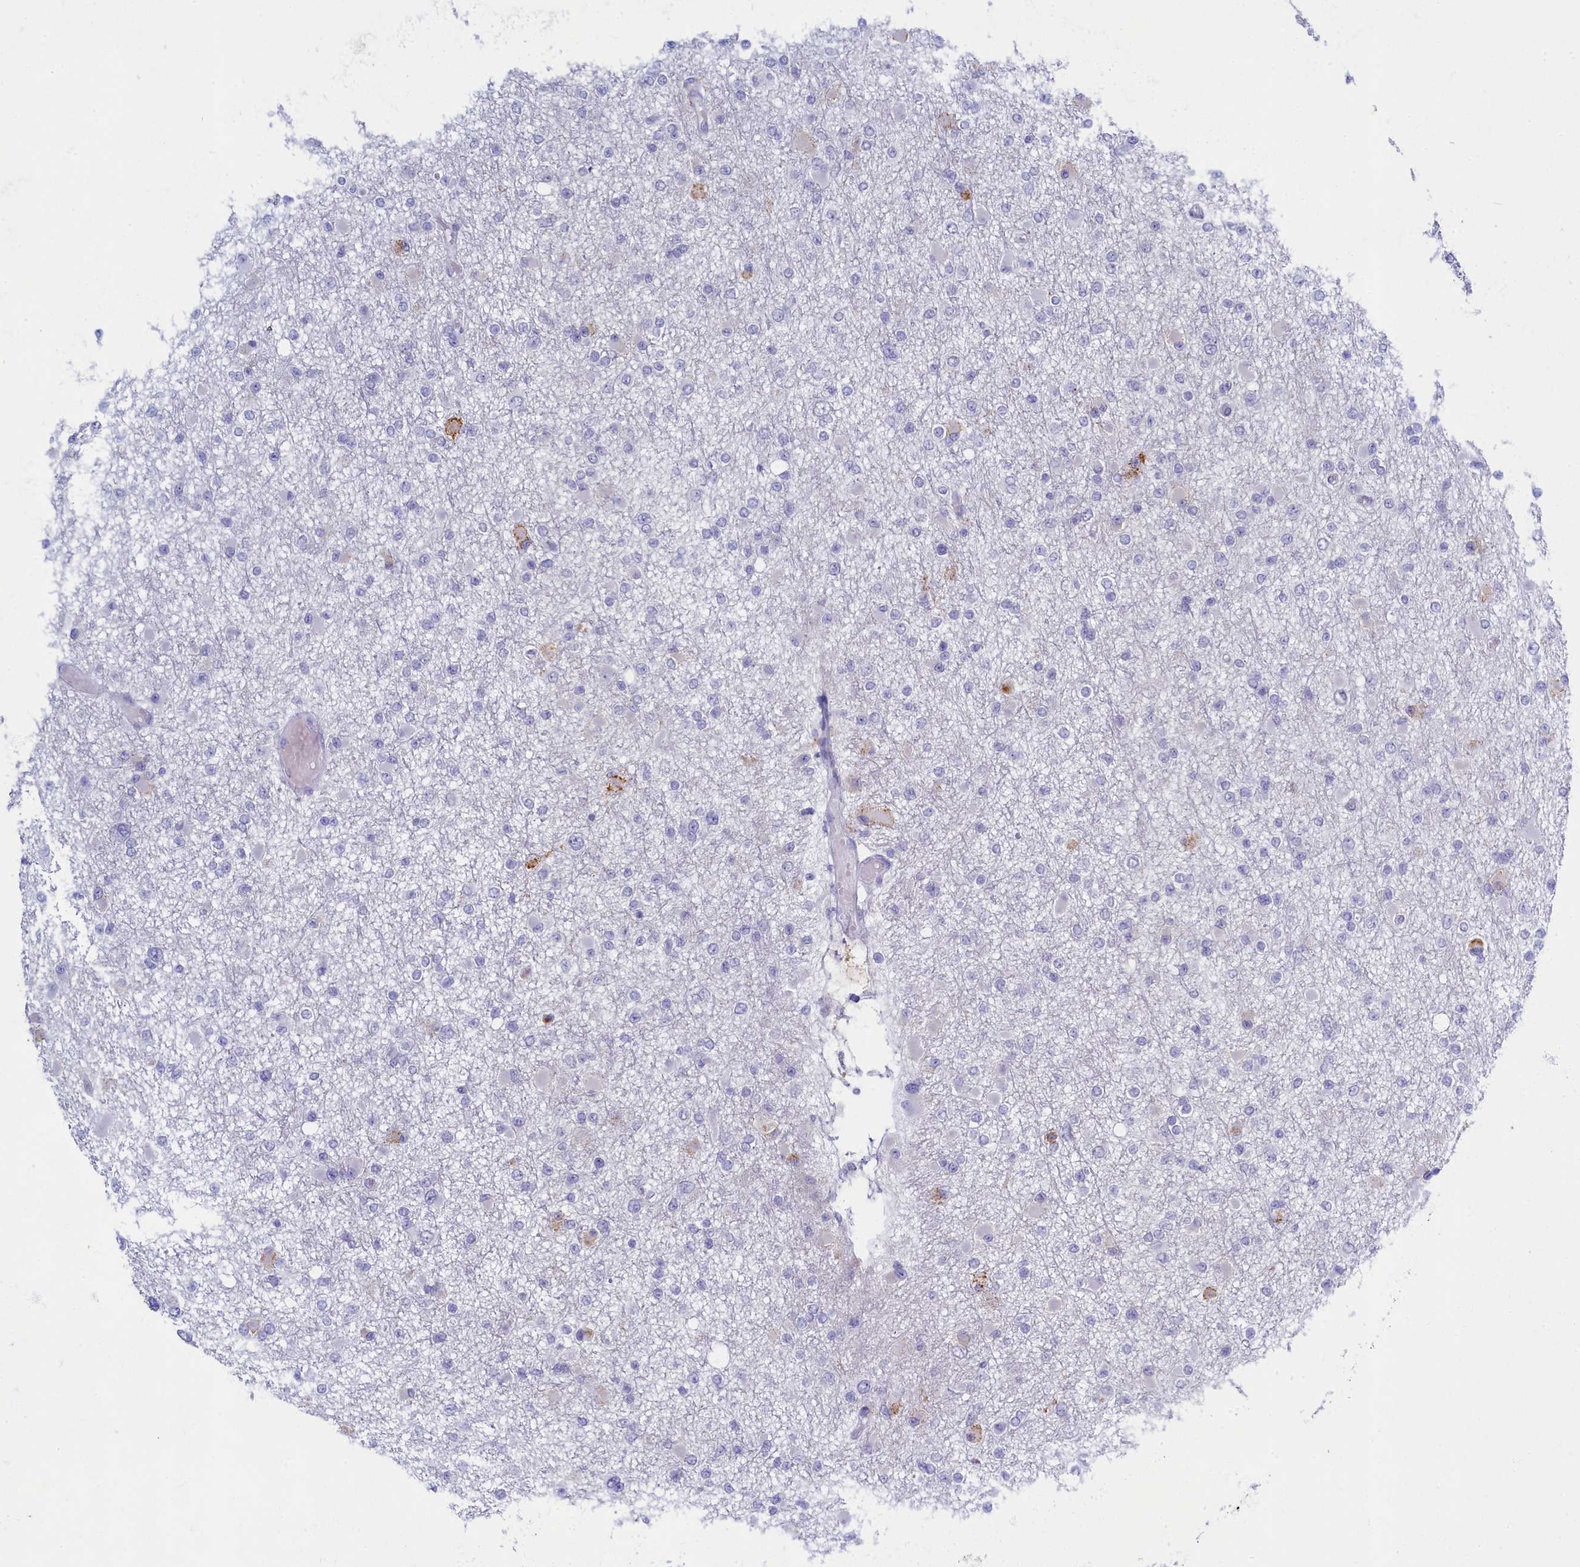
{"staining": {"intensity": "negative", "quantity": "none", "location": "none"}, "tissue": "glioma", "cell_type": "Tumor cells", "image_type": "cancer", "snomed": [{"axis": "morphology", "description": "Glioma, malignant, Low grade"}, {"axis": "topography", "description": "Brain"}], "caption": "The histopathology image displays no staining of tumor cells in malignant low-grade glioma.", "gene": "OCIAD2", "patient": {"sex": "female", "age": 22}}